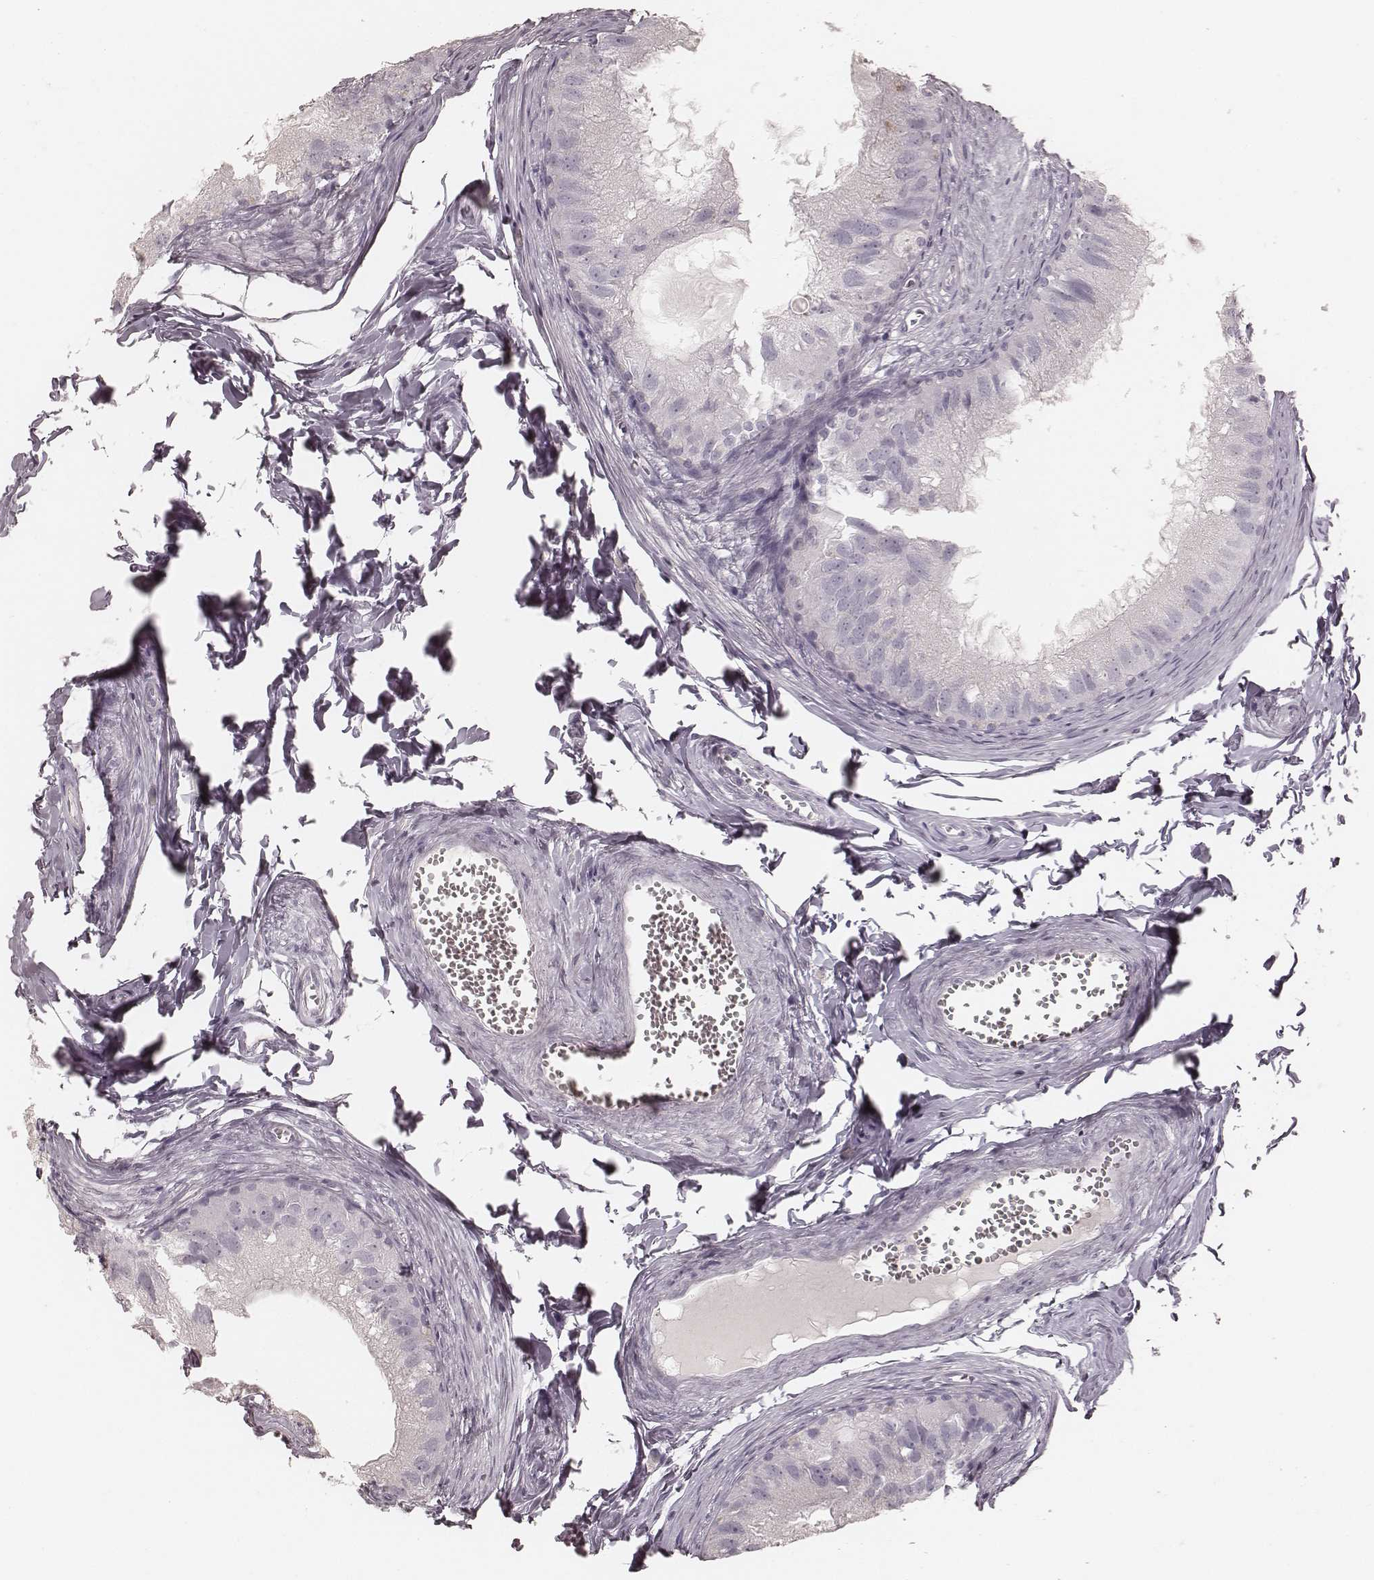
{"staining": {"intensity": "negative", "quantity": "none", "location": "none"}, "tissue": "epididymis", "cell_type": "Glandular cells", "image_type": "normal", "snomed": [{"axis": "morphology", "description": "Normal tissue, NOS"}, {"axis": "topography", "description": "Epididymis"}], "caption": "Glandular cells show no significant protein staining in unremarkable epididymis. (Brightfield microscopy of DAB (3,3'-diaminobenzidine) immunohistochemistry at high magnification).", "gene": "KRT26", "patient": {"sex": "male", "age": 45}}